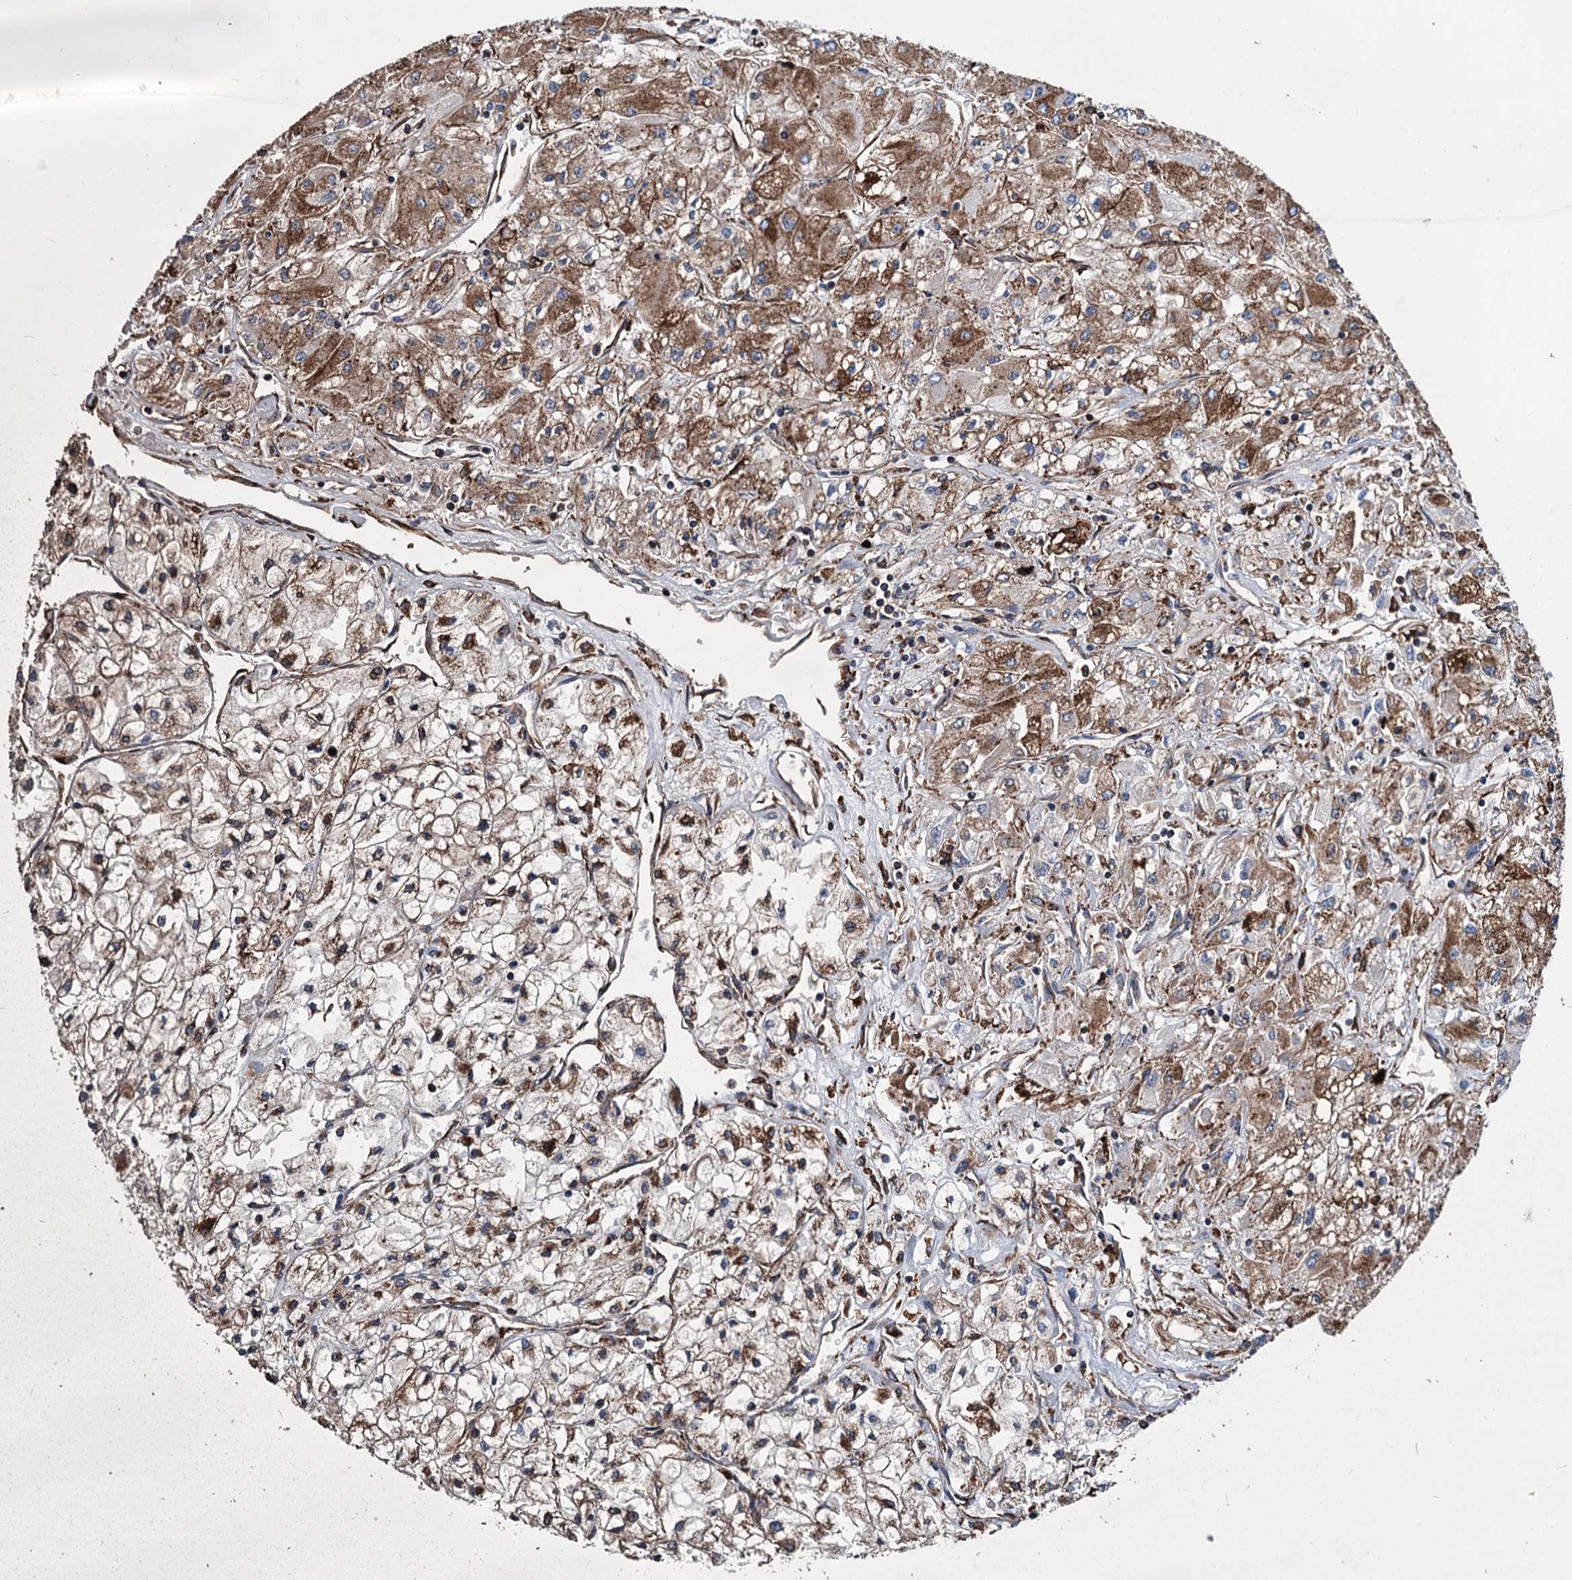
{"staining": {"intensity": "moderate", "quantity": ">75%", "location": "cytoplasmic/membranous"}, "tissue": "renal cancer", "cell_type": "Tumor cells", "image_type": "cancer", "snomed": [{"axis": "morphology", "description": "Adenocarcinoma, NOS"}, {"axis": "topography", "description": "Kidney"}], "caption": "Protein expression by immunohistochemistry (IHC) displays moderate cytoplasmic/membranous positivity in approximately >75% of tumor cells in renal cancer.", "gene": "HSPA5", "patient": {"sex": "male", "age": 80}}